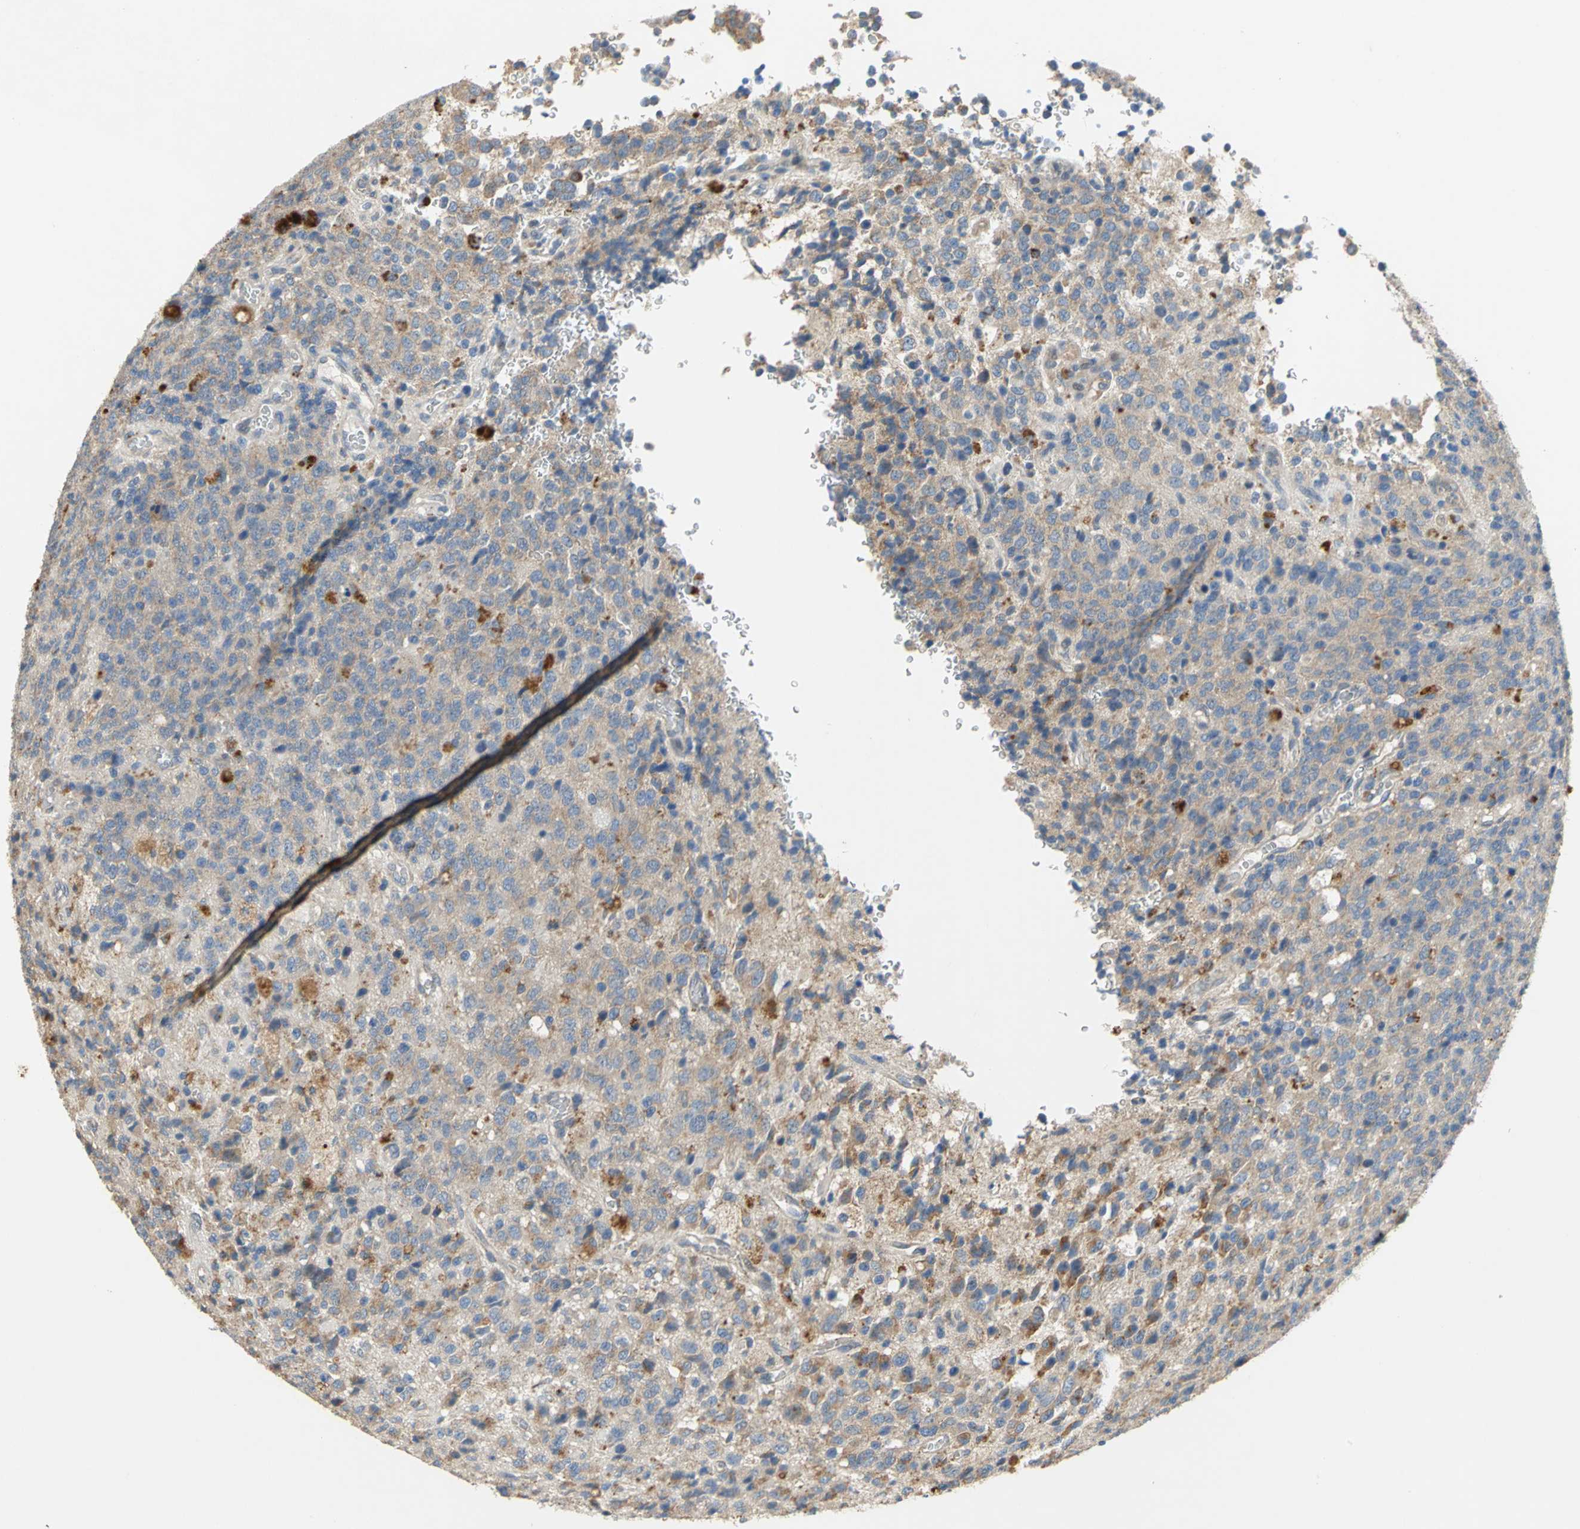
{"staining": {"intensity": "weak", "quantity": ">75%", "location": "cytoplasmic/membranous"}, "tissue": "glioma", "cell_type": "Tumor cells", "image_type": "cancer", "snomed": [{"axis": "morphology", "description": "Glioma, malignant, High grade"}, {"axis": "topography", "description": "pancreas cauda"}], "caption": "Immunohistochemistry (IHC) histopathology image of neoplastic tissue: human glioma stained using IHC exhibits low levels of weak protein expression localized specifically in the cytoplasmic/membranous of tumor cells, appearing as a cytoplasmic/membranous brown color.", "gene": "IL17RB", "patient": {"sex": "male", "age": 60}}